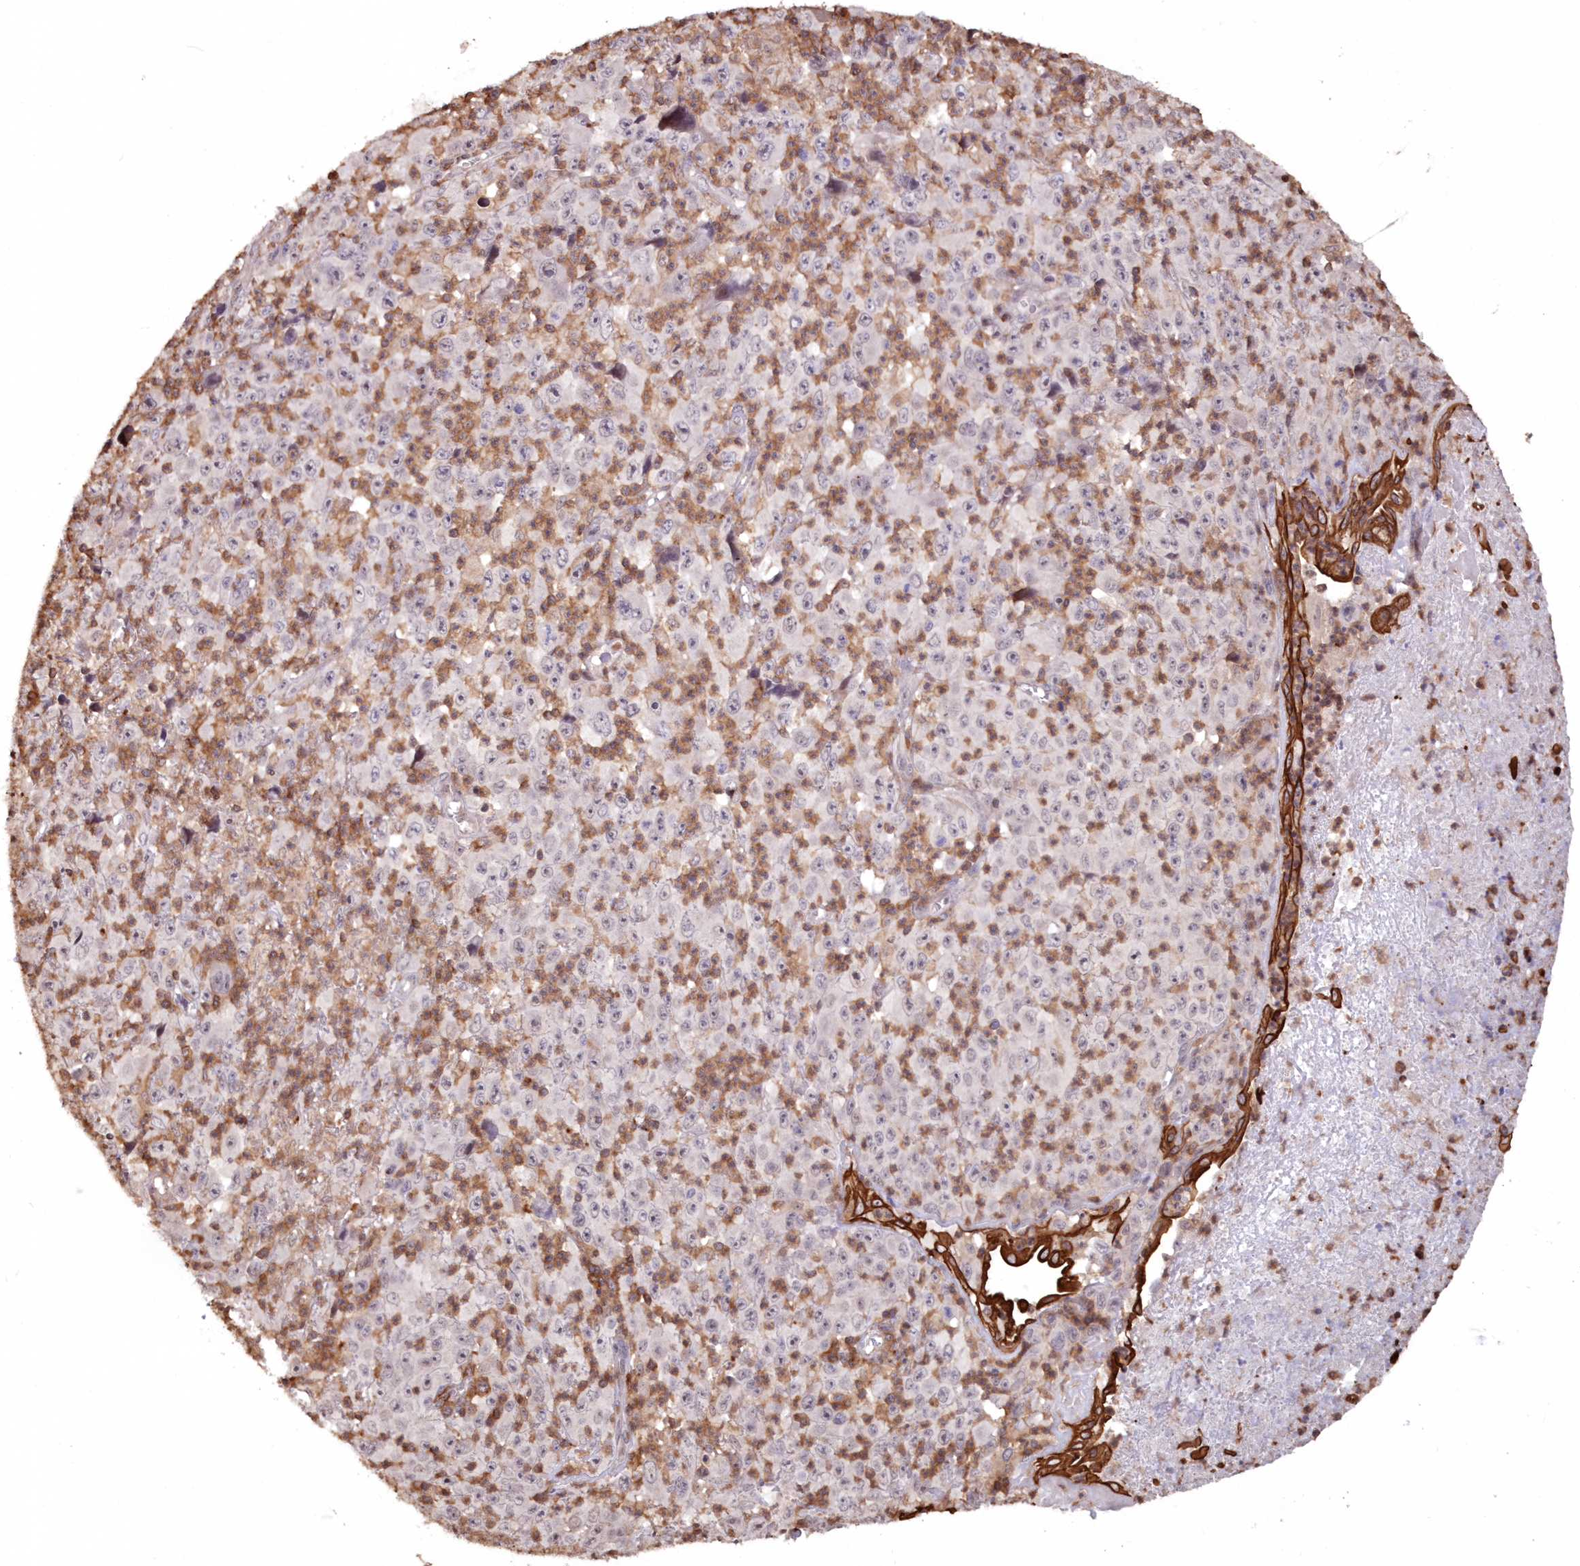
{"staining": {"intensity": "negative", "quantity": "none", "location": "none"}, "tissue": "melanoma", "cell_type": "Tumor cells", "image_type": "cancer", "snomed": [{"axis": "morphology", "description": "Malignant melanoma, Metastatic site"}, {"axis": "topography", "description": "Skin"}], "caption": "This is an immunohistochemistry (IHC) histopathology image of melanoma. There is no expression in tumor cells.", "gene": "SNED1", "patient": {"sex": "female", "age": 56}}